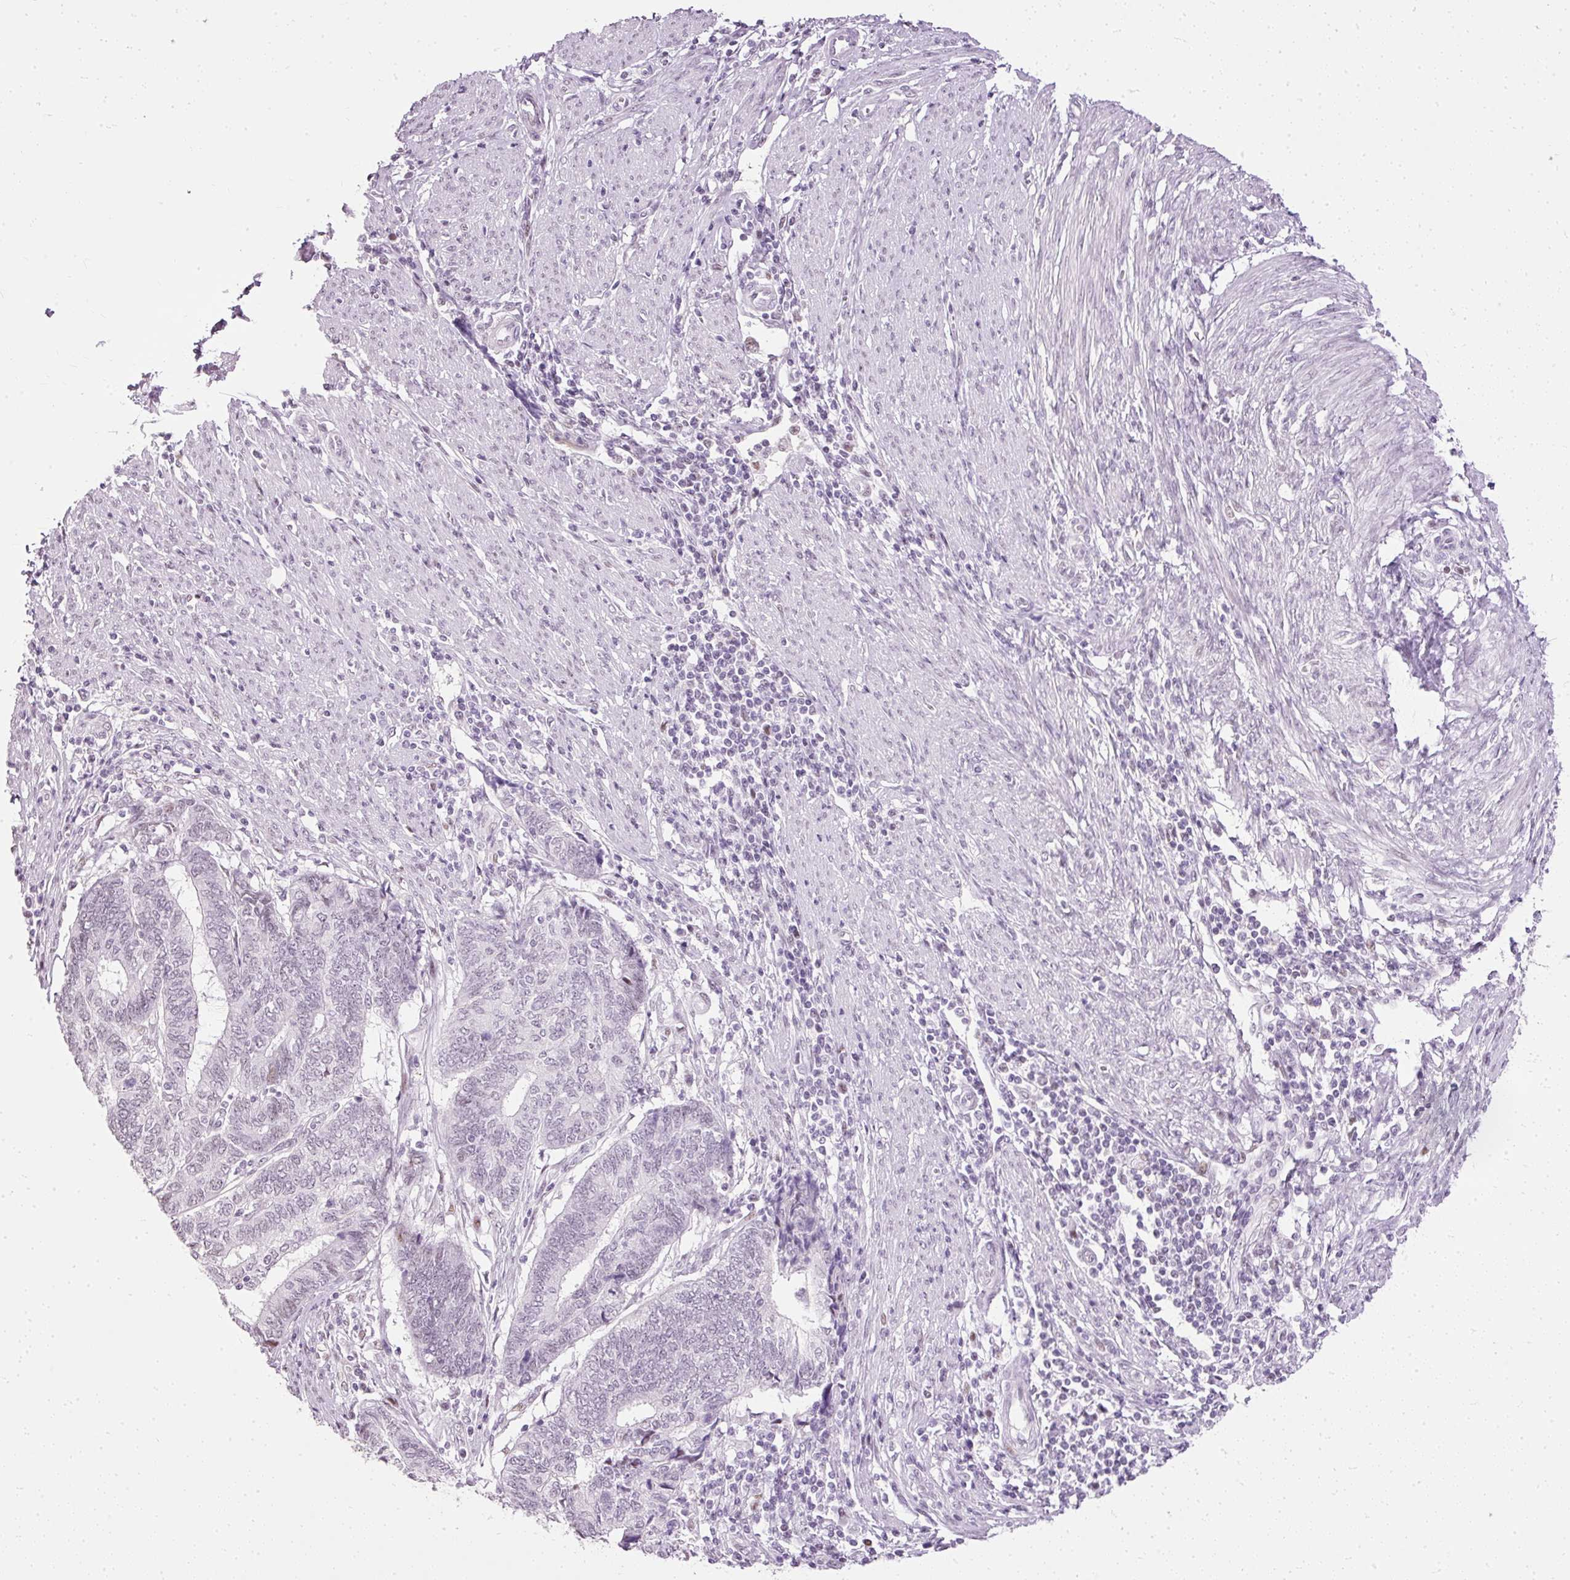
{"staining": {"intensity": "negative", "quantity": "none", "location": "none"}, "tissue": "endometrial cancer", "cell_type": "Tumor cells", "image_type": "cancer", "snomed": [{"axis": "morphology", "description": "Adenocarcinoma, NOS"}, {"axis": "topography", "description": "Uterus"}, {"axis": "topography", "description": "Endometrium"}], "caption": "An image of adenocarcinoma (endometrial) stained for a protein shows no brown staining in tumor cells.", "gene": "PDE6B", "patient": {"sex": "female", "age": 70}}